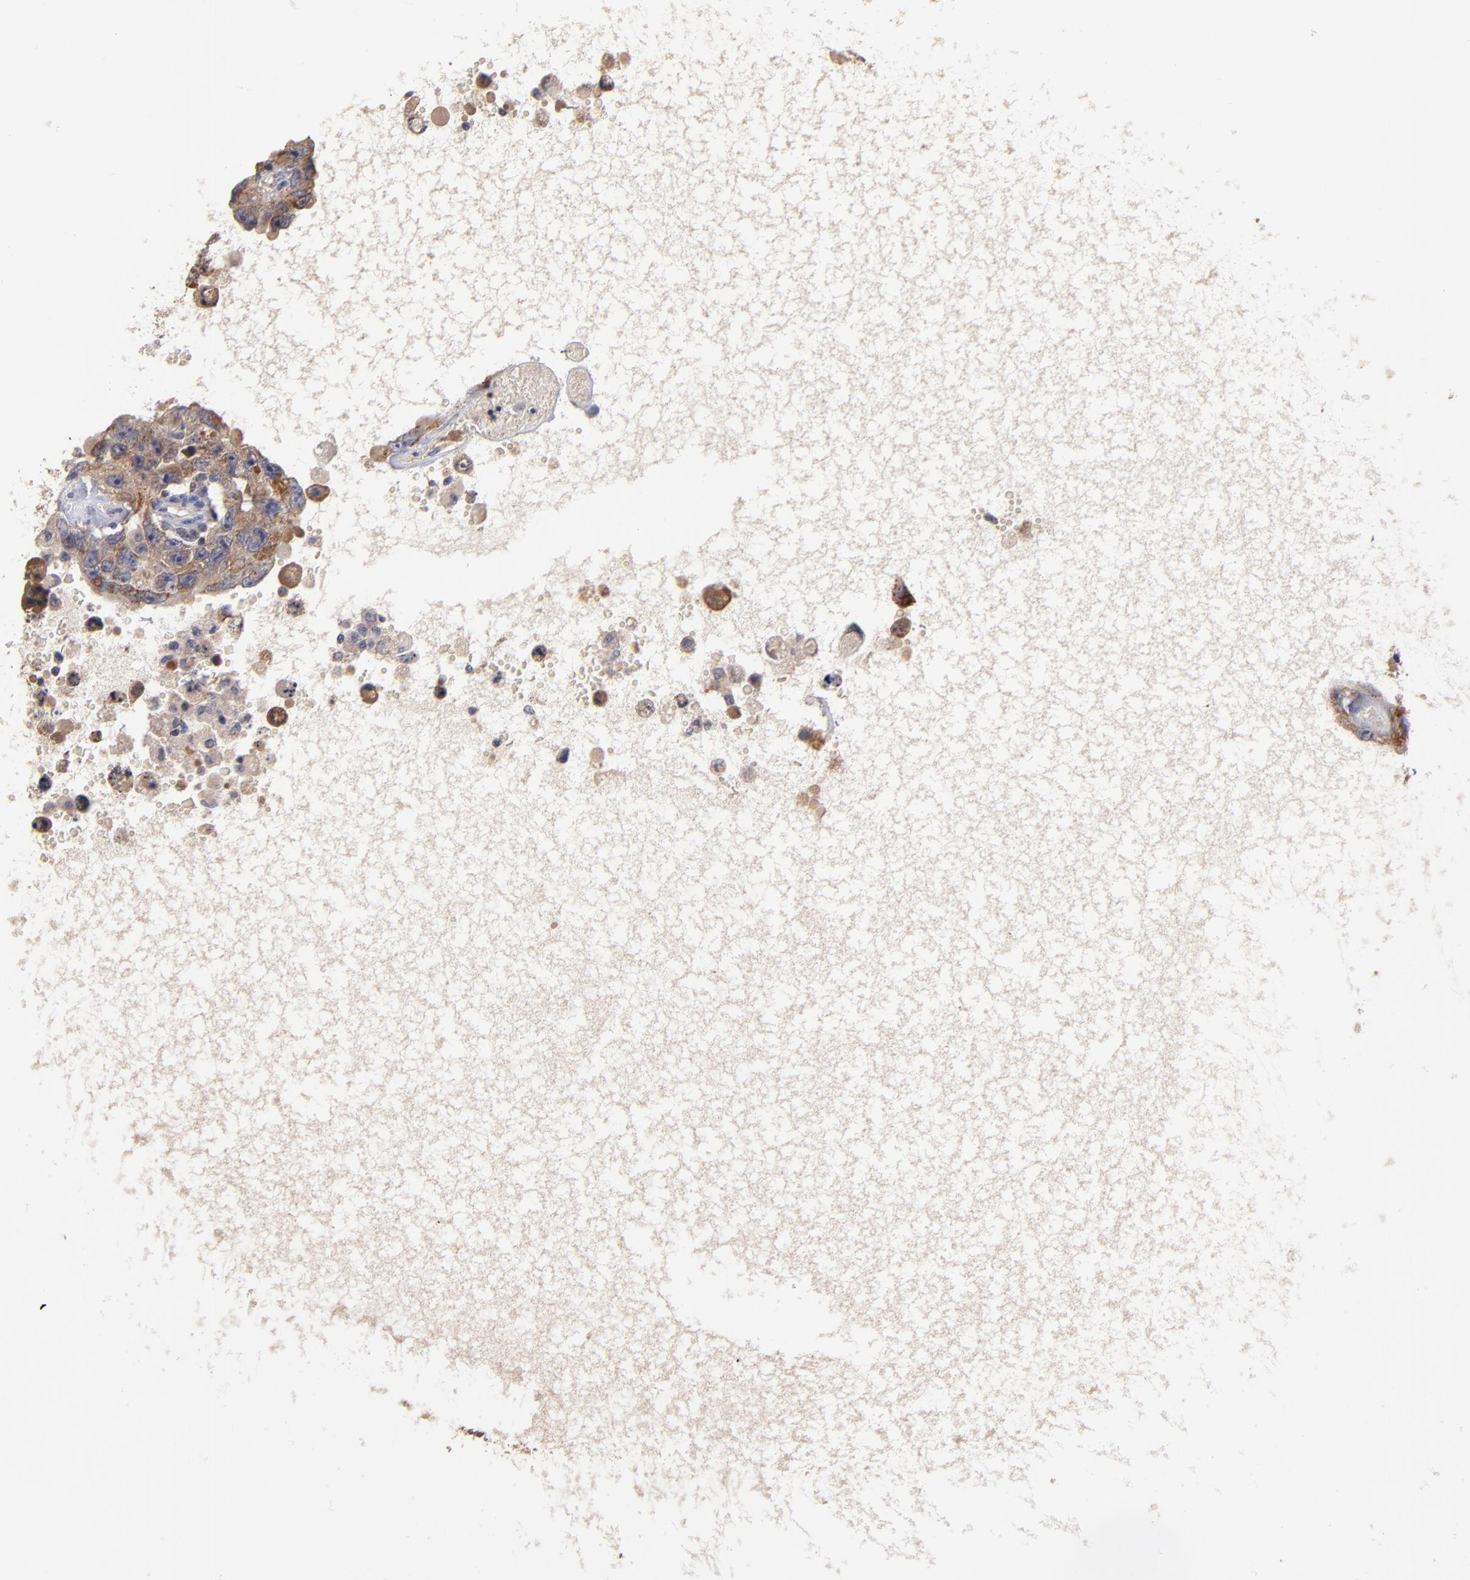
{"staining": {"intensity": "moderate", "quantity": ">75%", "location": "cytoplasmic/membranous"}, "tissue": "testis cancer", "cell_type": "Tumor cells", "image_type": "cancer", "snomed": [{"axis": "morphology", "description": "Carcinoma, Embryonal, NOS"}, {"axis": "topography", "description": "Testis"}], "caption": "The immunohistochemical stain labels moderate cytoplasmic/membranous positivity in tumor cells of testis embryonal carcinoma tissue.", "gene": "DIABLO", "patient": {"sex": "male", "age": 26}}